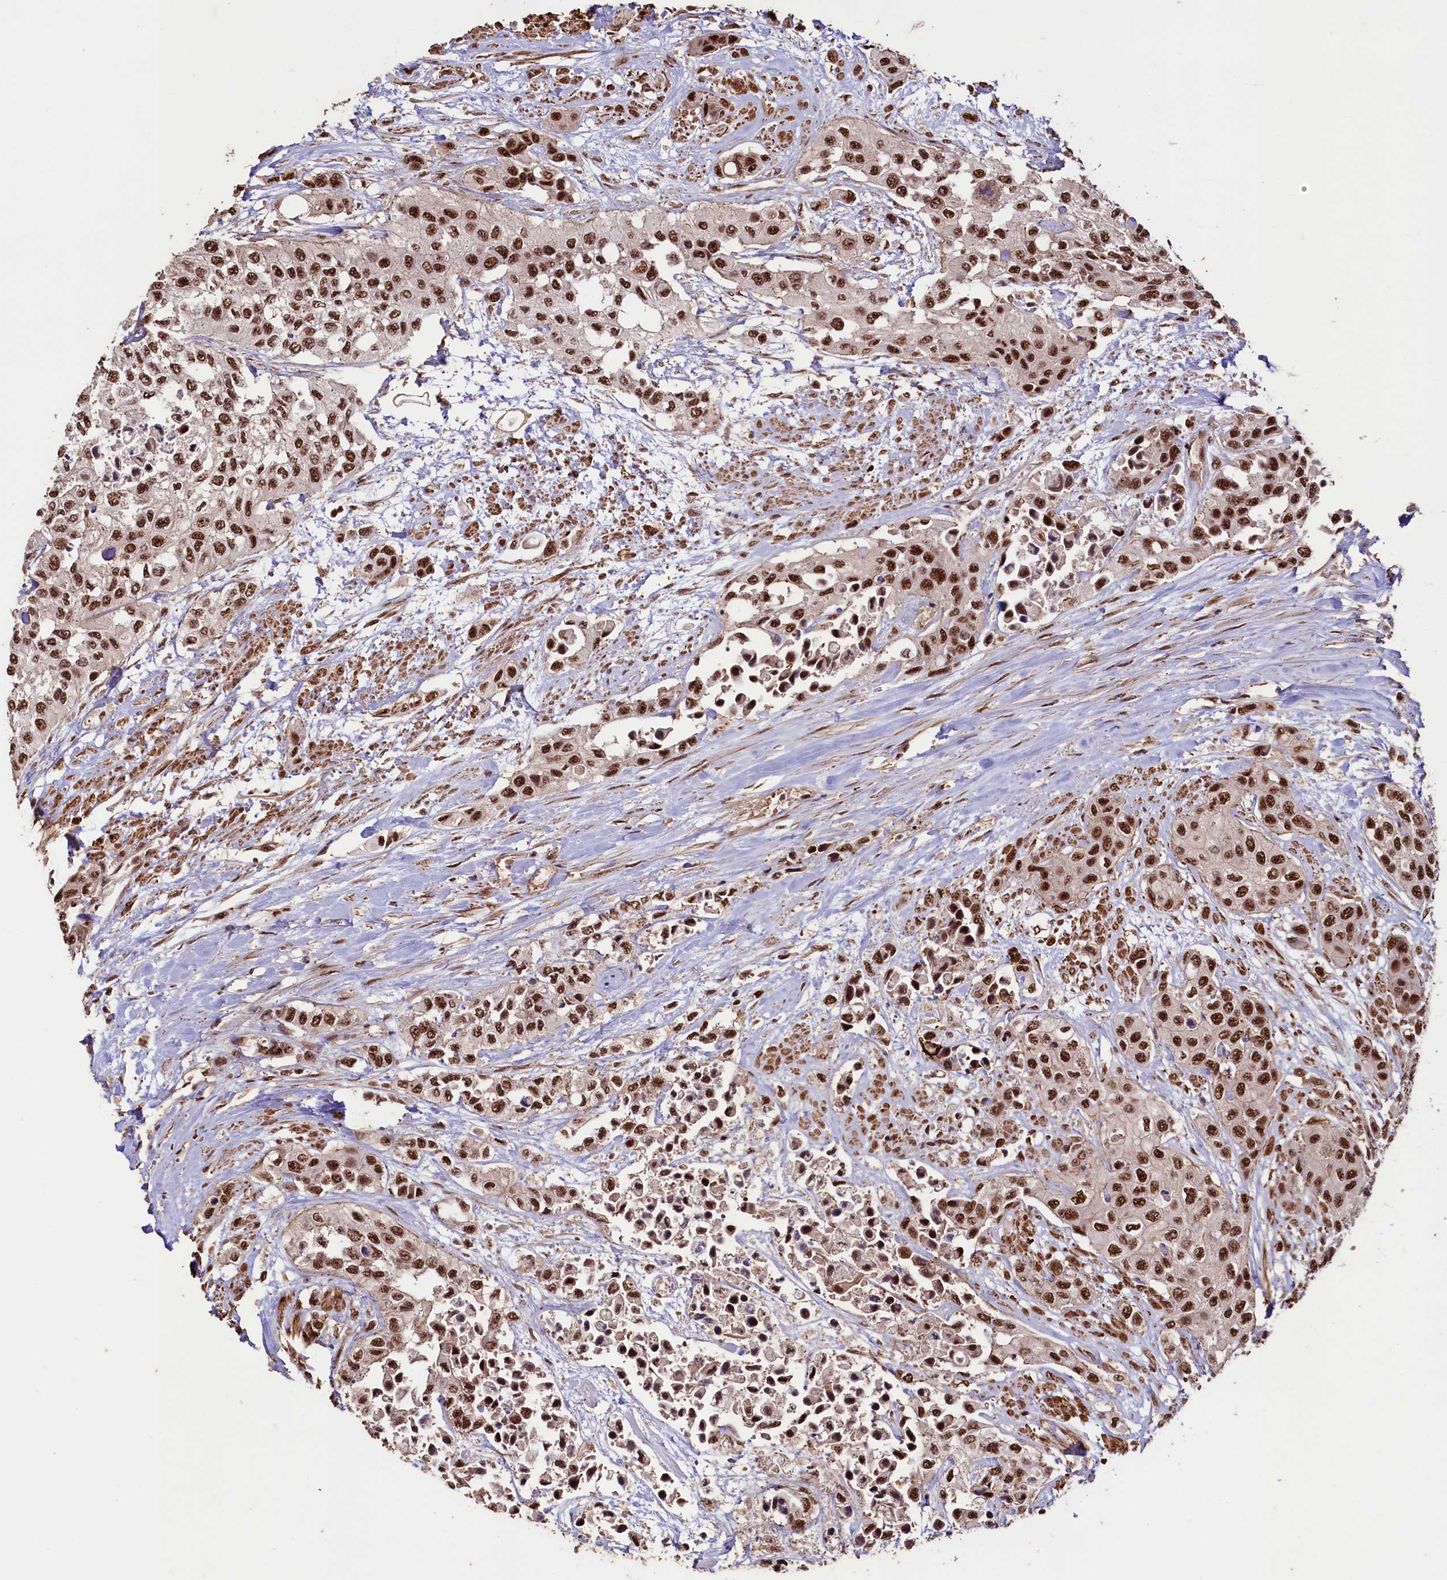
{"staining": {"intensity": "strong", "quantity": ">75%", "location": "nuclear"}, "tissue": "urothelial cancer", "cell_type": "Tumor cells", "image_type": "cancer", "snomed": [{"axis": "morphology", "description": "Normal tissue, NOS"}, {"axis": "morphology", "description": "Urothelial carcinoma, High grade"}, {"axis": "topography", "description": "Vascular tissue"}, {"axis": "topography", "description": "Urinary bladder"}], "caption": "Strong nuclear protein expression is appreciated in approximately >75% of tumor cells in urothelial cancer.", "gene": "SFSWAP", "patient": {"sex": "female", "age": 56}}